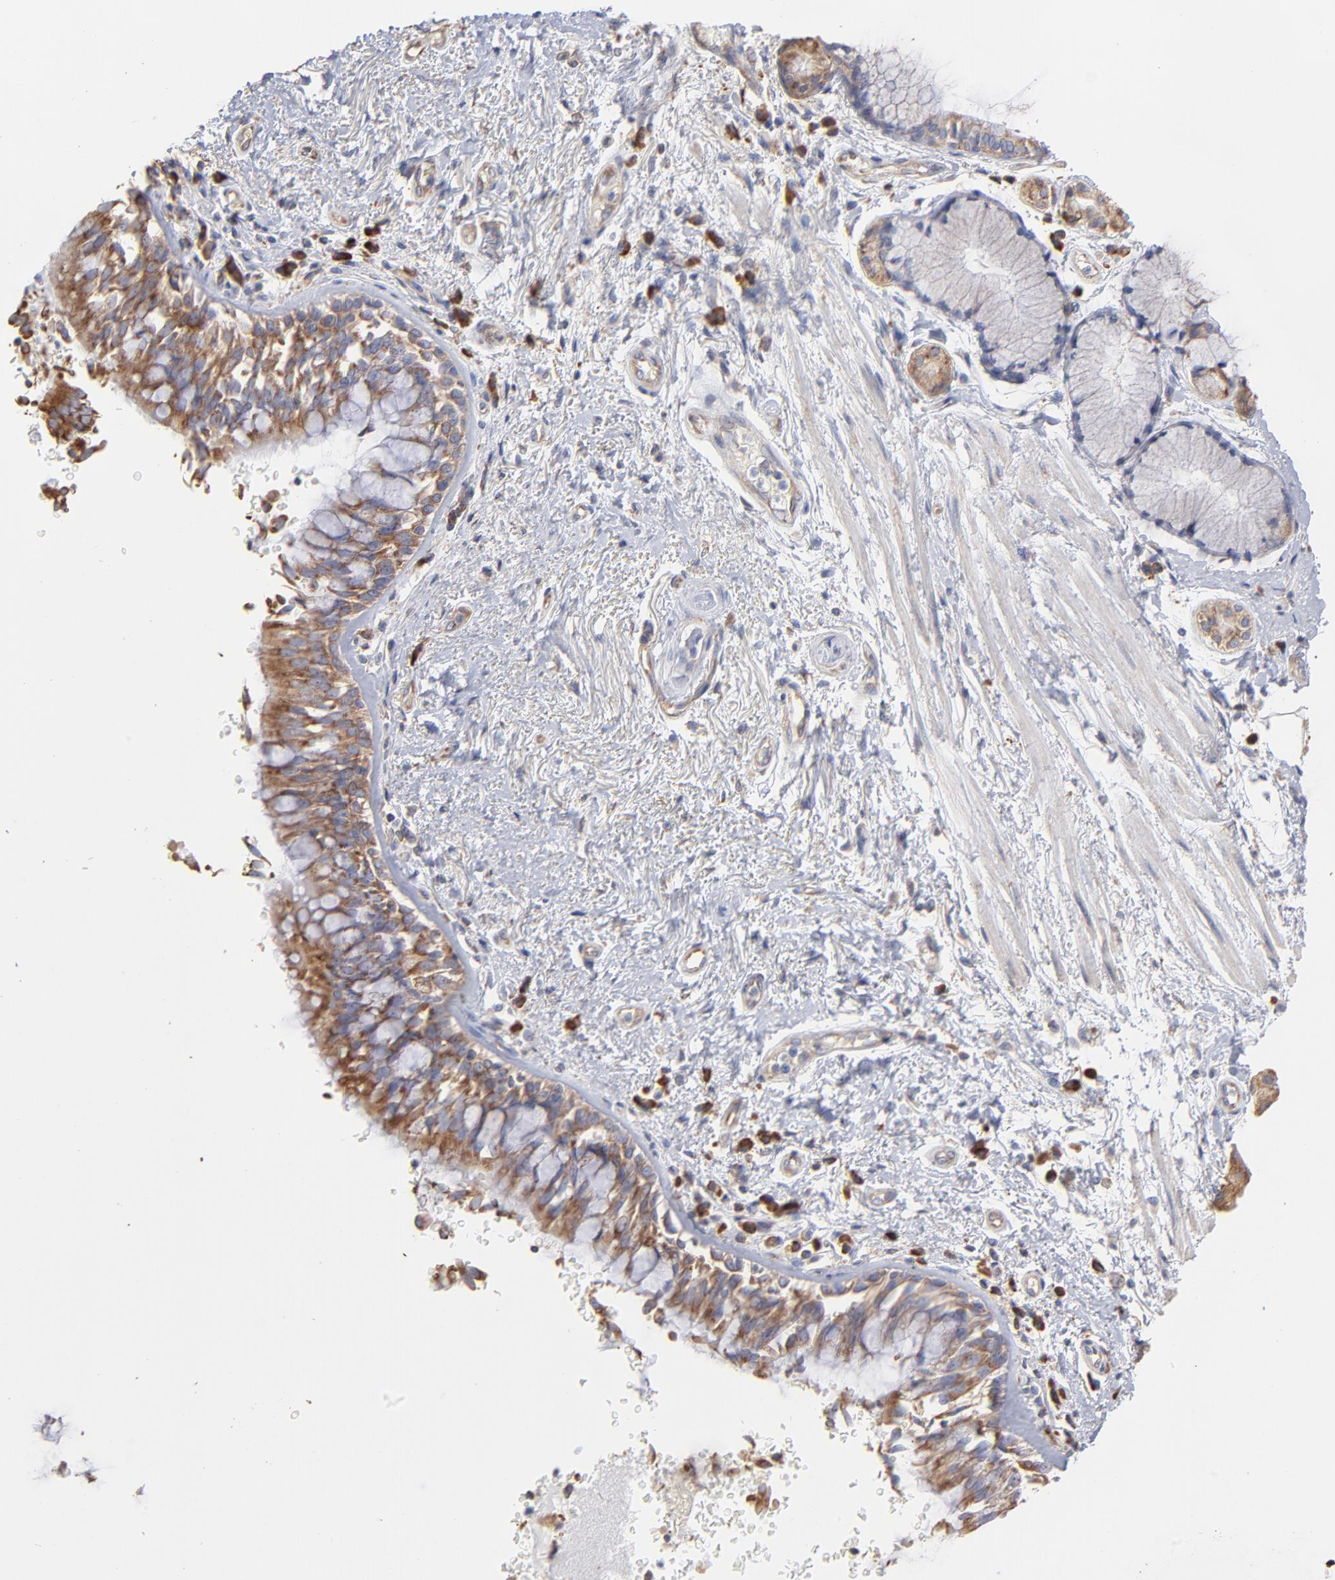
{"staining": {"intensity": "moderate", "quantity": ">75%", "location": "cytoplasmic/membranous"}, "tissue": "bronchus", "cell_type": "Respiratory epithelial cells", "image_type": "normal", "snomed": [{"axis": "morphology", "description": "Normal tissue, NOS"}, {"axis": "morphology", "description": "Adenocarcinoma, NOS"}, {"axis": "topography", "description": "Bronchus"}, {"axis": "topography", "description": "Lung"}], "caption": "Unremarkable bronchus exhibits moderate cytoplasmic/membranous staining in approximately >75% of respiratory epithelial cells (Brightfield microscopy of DAB IHC at high magnification)..", "gene": "RPL3", "patient": {"sex": "male", "age": 71}}